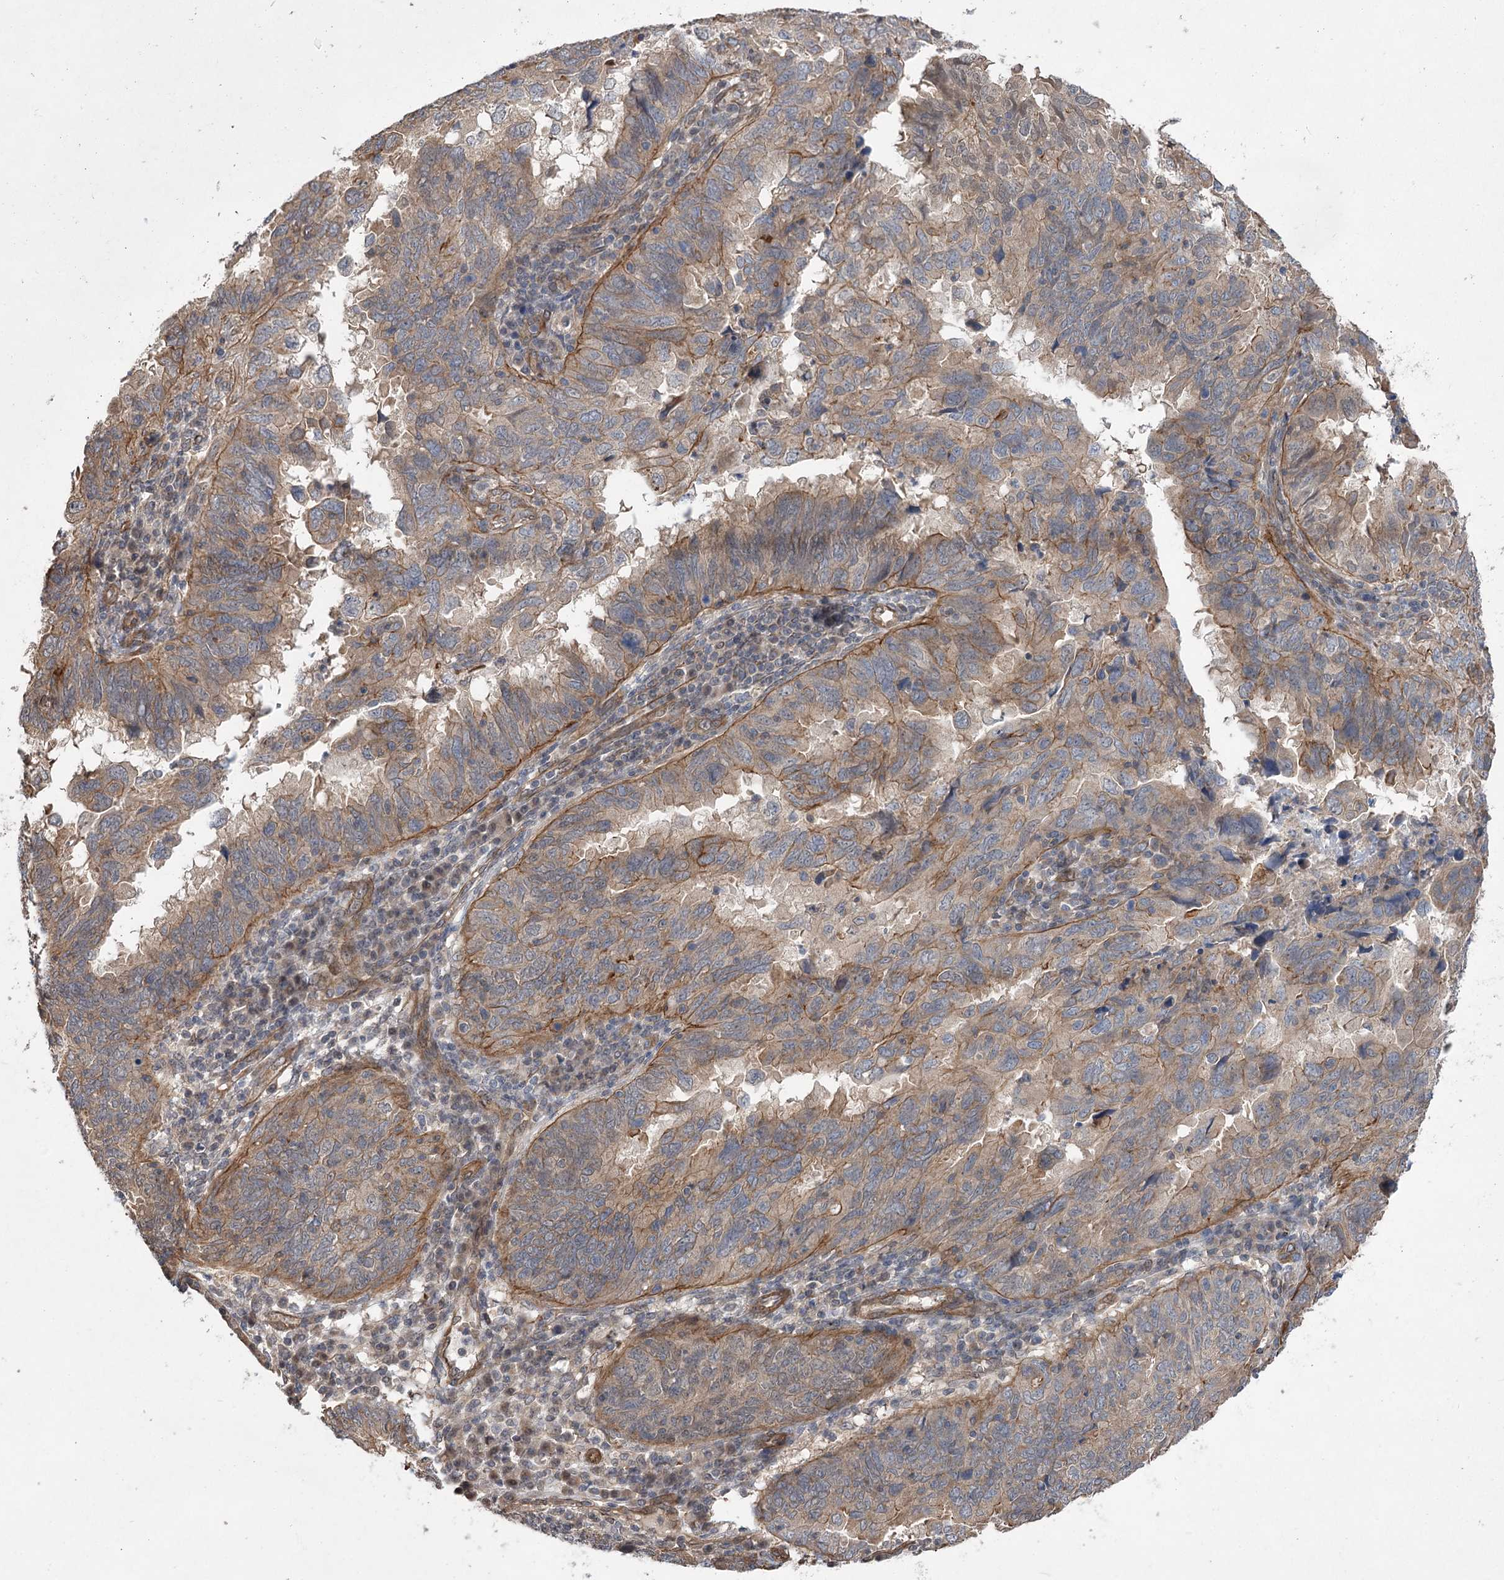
{"staining": {"intensity": "weak", "quantity": "25%-75%", "location": "cytoplasmic/membranous"}, "tissue": "endometrial cancer", "cell_type": "Tumor cells", "image_type": "cancer", "snomed": [{"axis": "morphology", "description": "Adenocarcinoma, NOS"}, {"axis": "topography", "description": "Uterus"}], "caption": "This histopathology image reveals immunohistochemistry (IHC) staining of endometrial adenocarcinoma, with low weak cytoplasmic/membranous expression in approximately 25%-75% of tumor cells.", "gene": "RWDD4", "patient": {"sex": "female", "age": 77}}